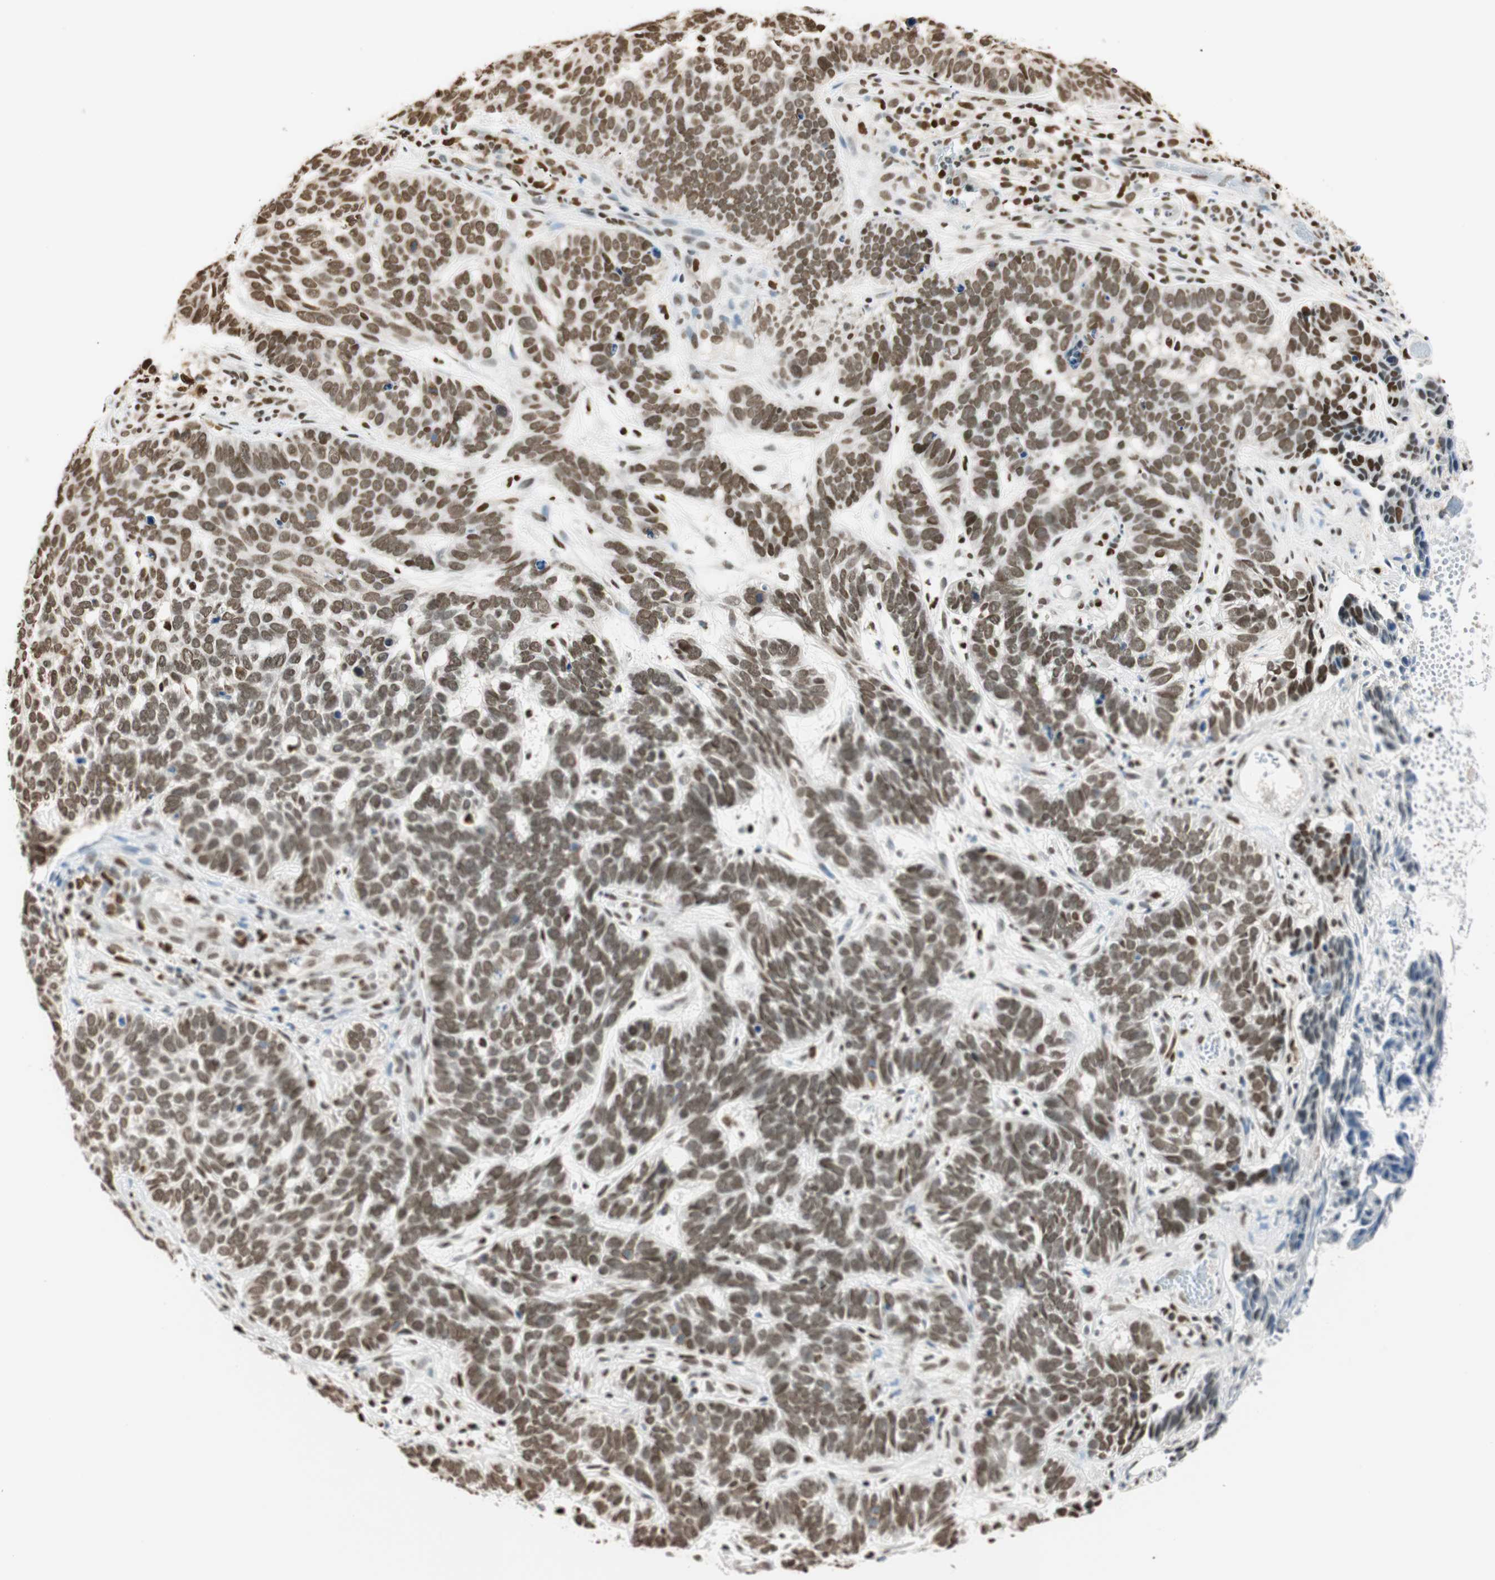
{"staining": {"intensity": "moderate", "quantity": "25%-75%", "location": "nuclear"}, "tissue": "skin cancer", "cell_type": "Tumor cells", "image_type": "cancer", "snomed": [{"axis": "morphology", "description": "Basal cell carcinoma"}, {"axis": "topography", "description": "Skin"}], "caption": "A brown stain labels moderate nuclear positivity of a protein in basal cell carcinoma (skin) tumor cells. (IHC, brightfield microscopy, high magnification).", "gene": "FANCG", "patient": {"sex": "male", "age": 87}}